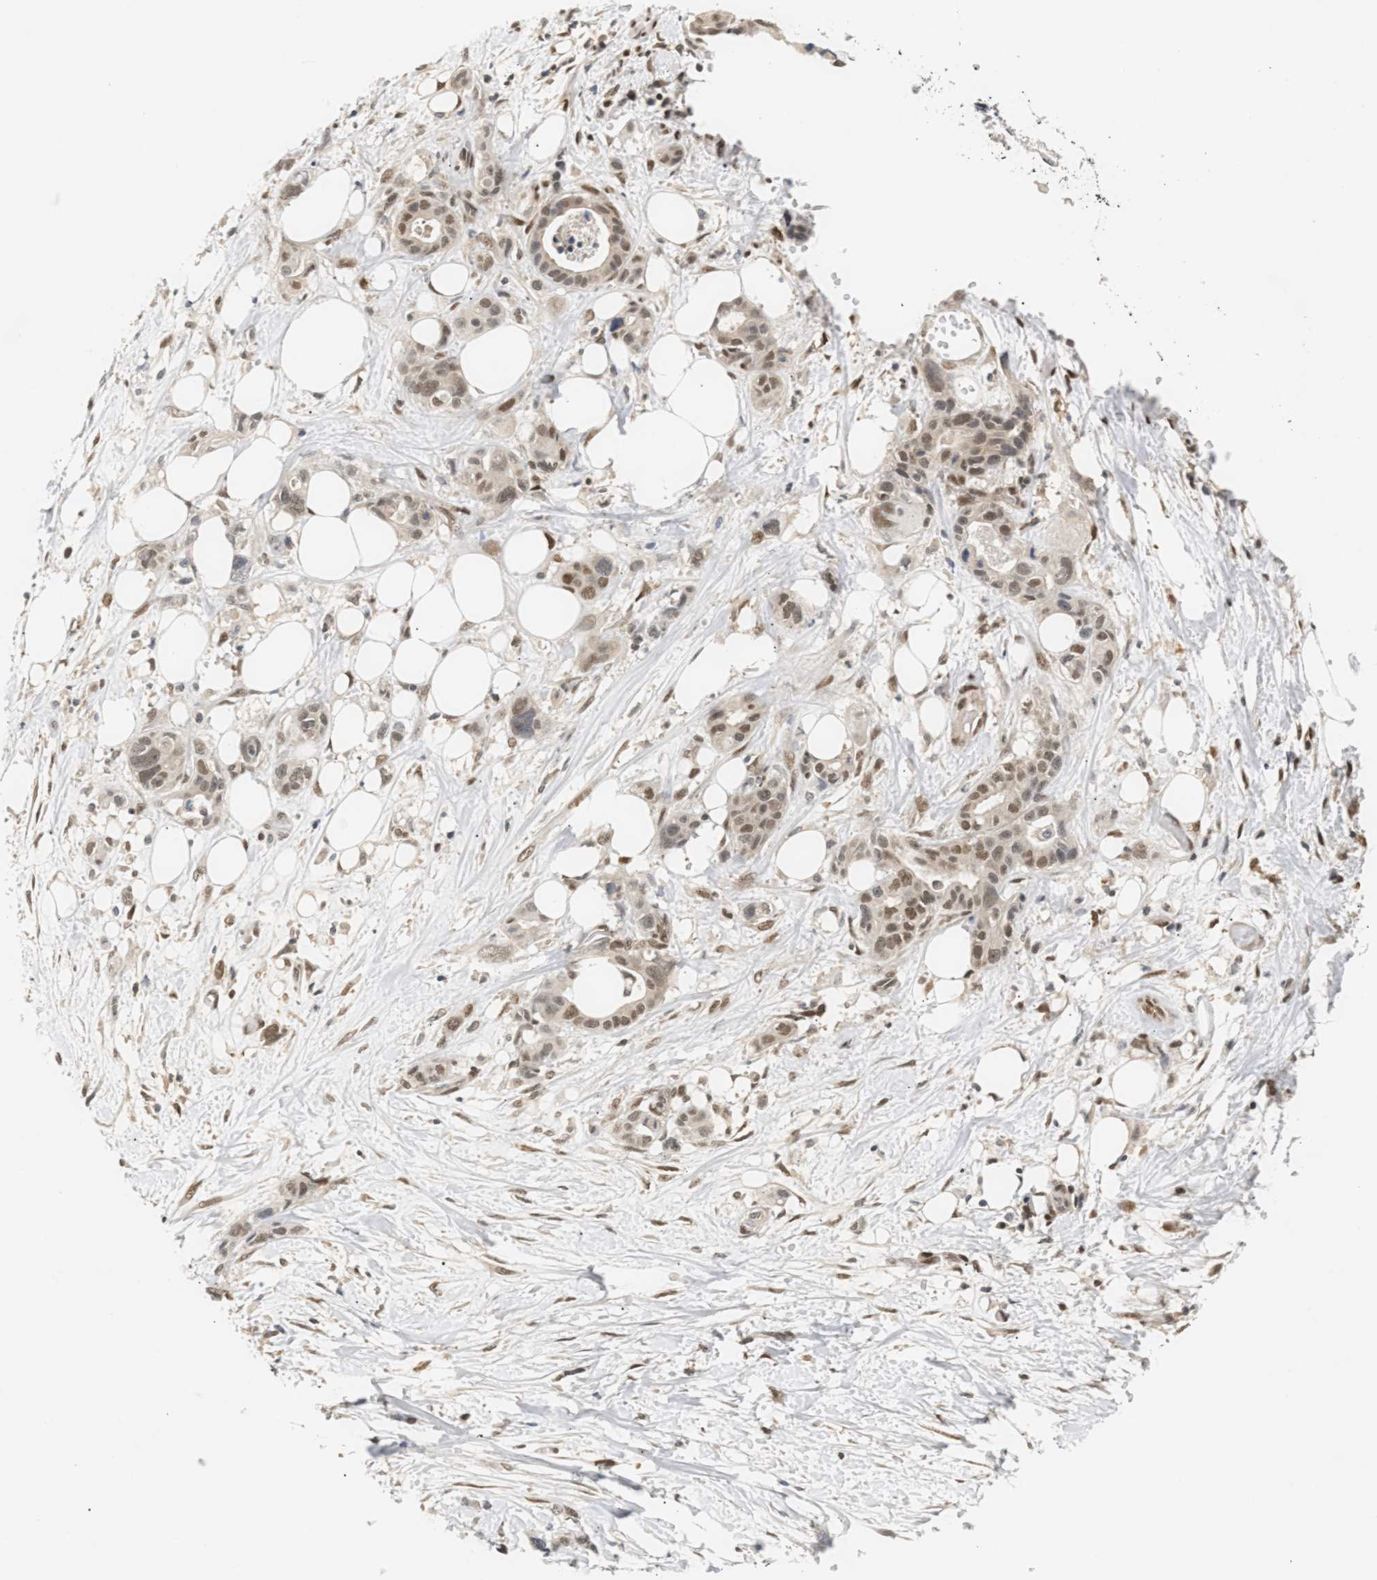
{"staining": {"intensity": "moderate", "quantity": ">75%", "location": "nuclear"}, "tissue": "pancreatic cancer", "cell_type": "Tumor cells", "image_type": "cancer", "snomed": [{"axis": "morphology", "description": "Adenocarcinoma, NOS"}, {"axis": "topography", "description": "Pancreas"}], "caption": "A high-resolution histopathology image shows immunohistochemistry (IHC) staining of adenocarcinoma (pancreatic), which reveals moderate nuclear expression in about >75% of tumor cells. Nuclei are stained in blue.", "gene": "SSBP2", "patient": {"sex": "male", "age": 46}}